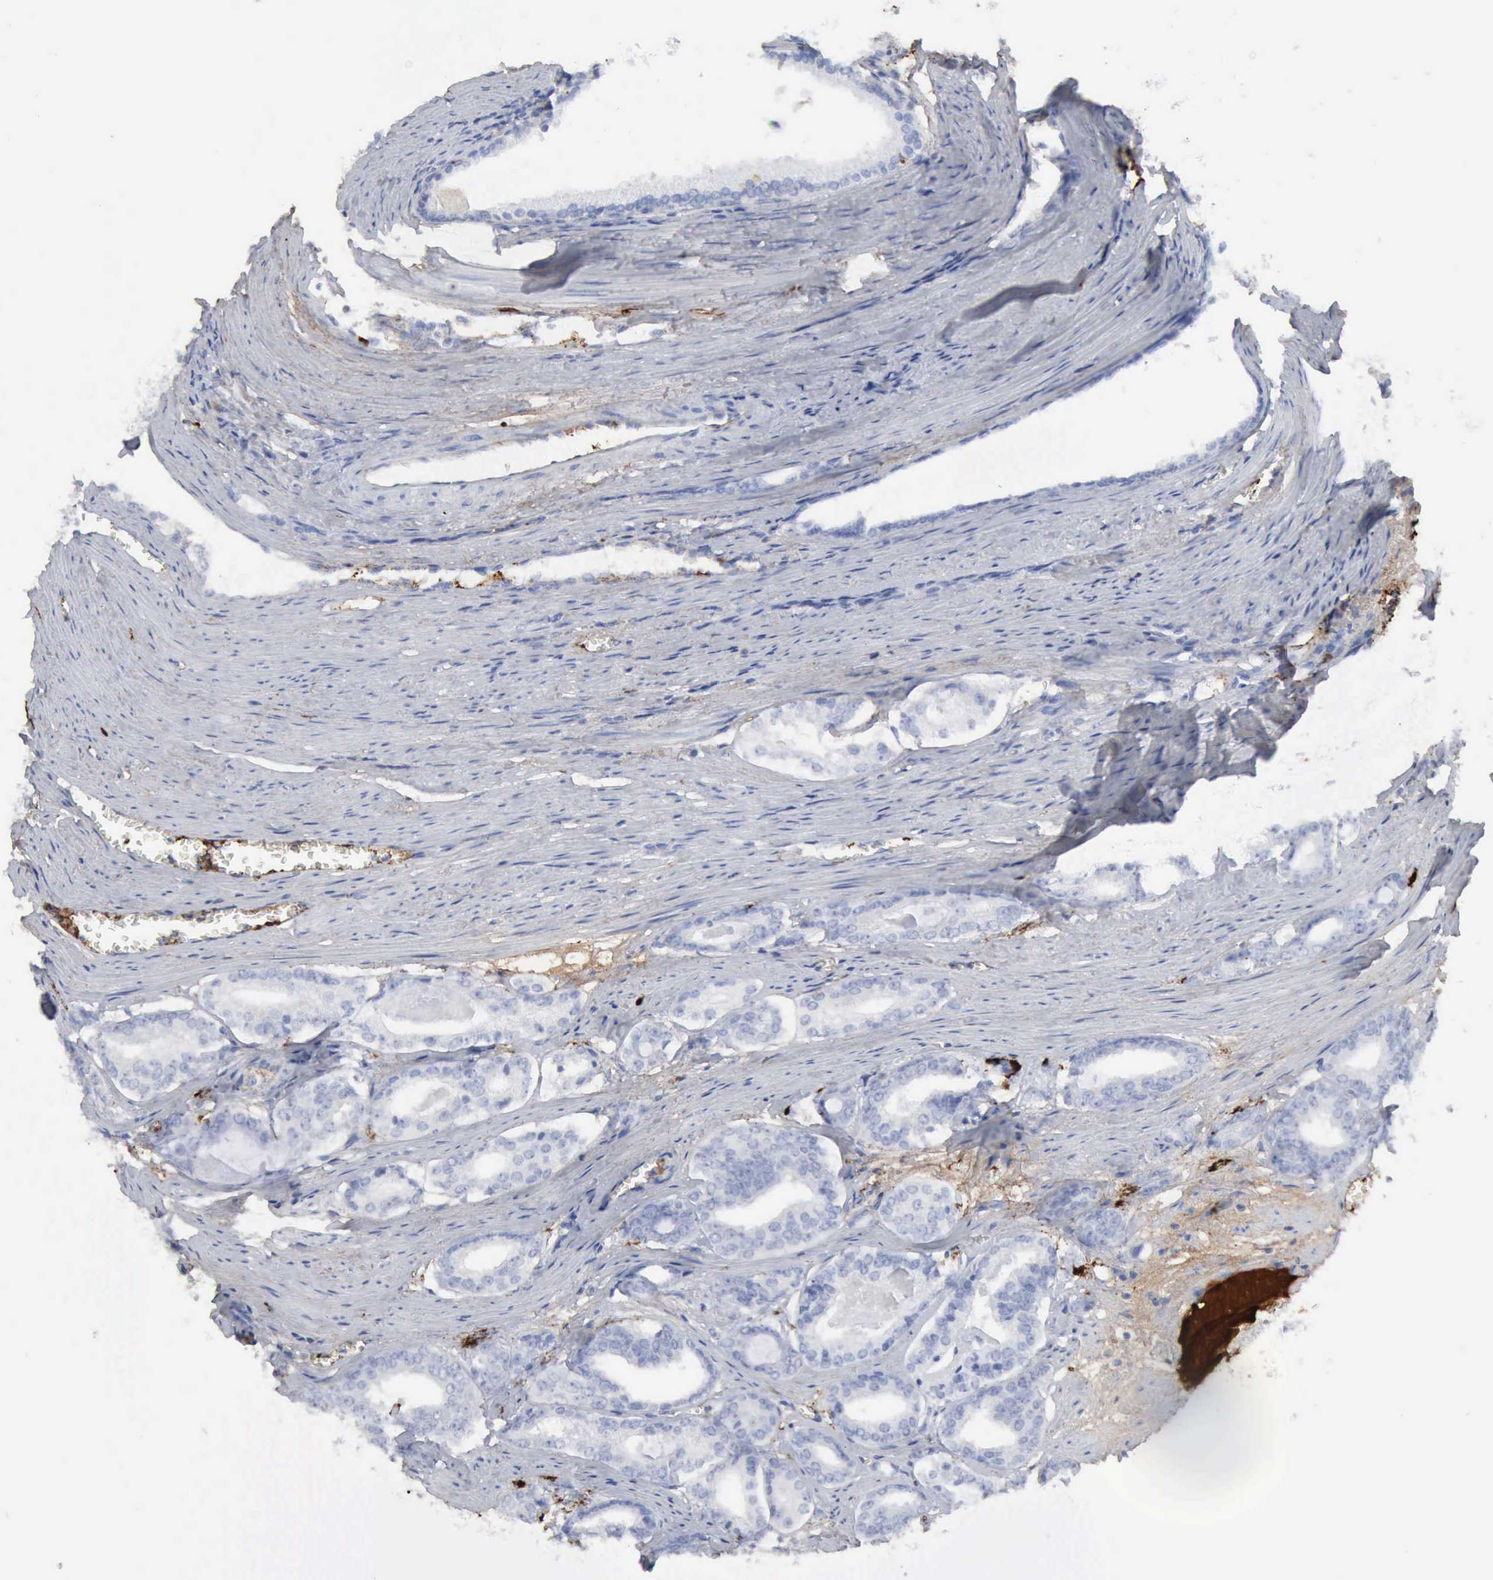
{"staining": {"intensity": "negative", "quantity": "none", "location": "none"}, "tissue": "prostate cancer", "cell_type": "Tumor cells", "image_type": "cancer", "snomed": [{"axis": "morphology", "description": "Adenocarcinoma, Medium grade"}, {"axis": "topography", "description": "Prostate"}], "caption": "High magnification brightfield microscopy of prostate cancer stained with DAB (3,3'-diaminobenzidine) (brown) and counterstained with hematoxylin (blue): tumor cells show no significant expression.", "gene": "C4BPA", "patient": {"sex": "male", "age": 79}}